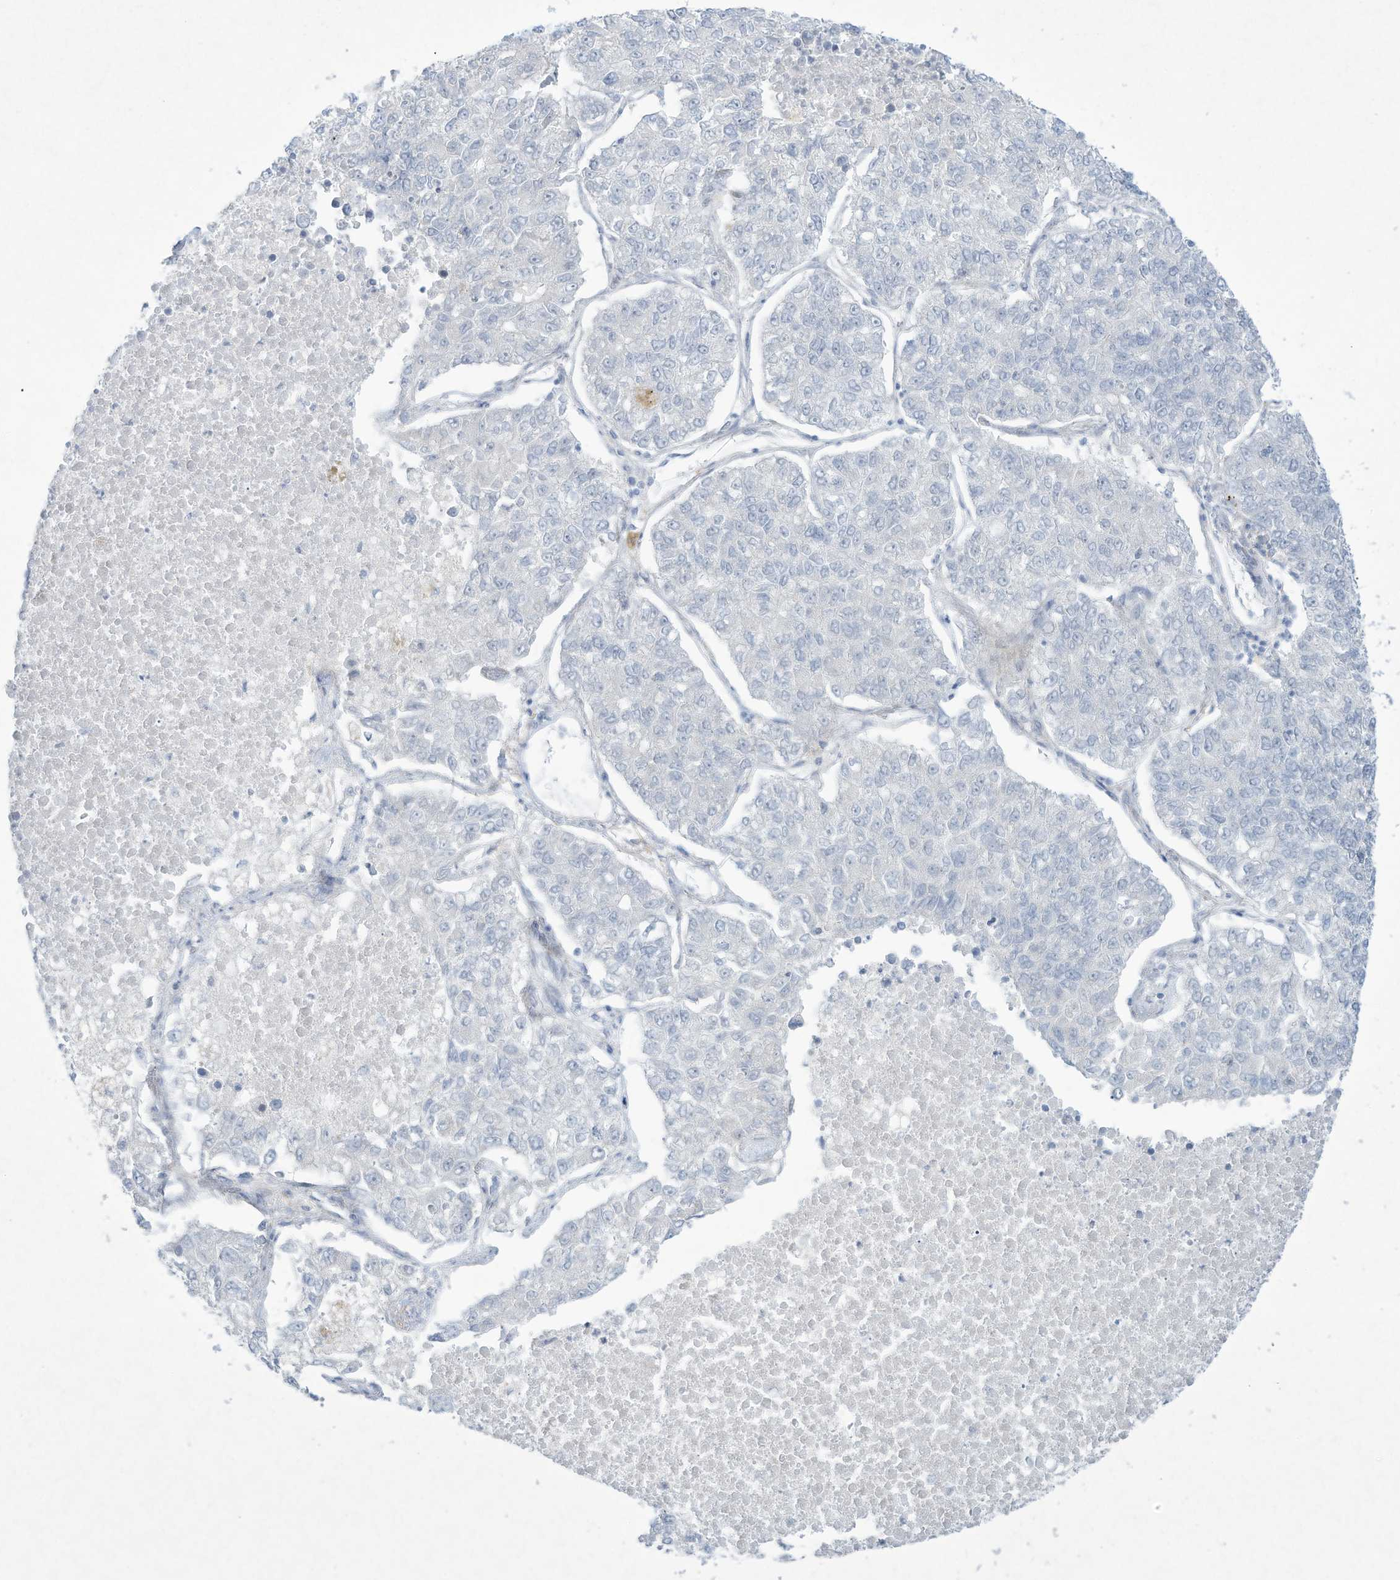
{"staining": {"intensity": "negative", "quantity": "none", "location": "none"}, "tissue": "lung cancer", "cell_type": "Tumor cells", "image_type": "cancer", "snomed": [{"axis": "morphology", "description": "Adenocarcinoma, NOS"}, {"axis": "topography", "description": "Lung"}], "caption": "Immunohistochemical staining of adenocarcinoma (lung) demonstrates no significant staining in tumor cells.", "gene": "PAX6", "patient": {"sex": "male", "age": 49}}